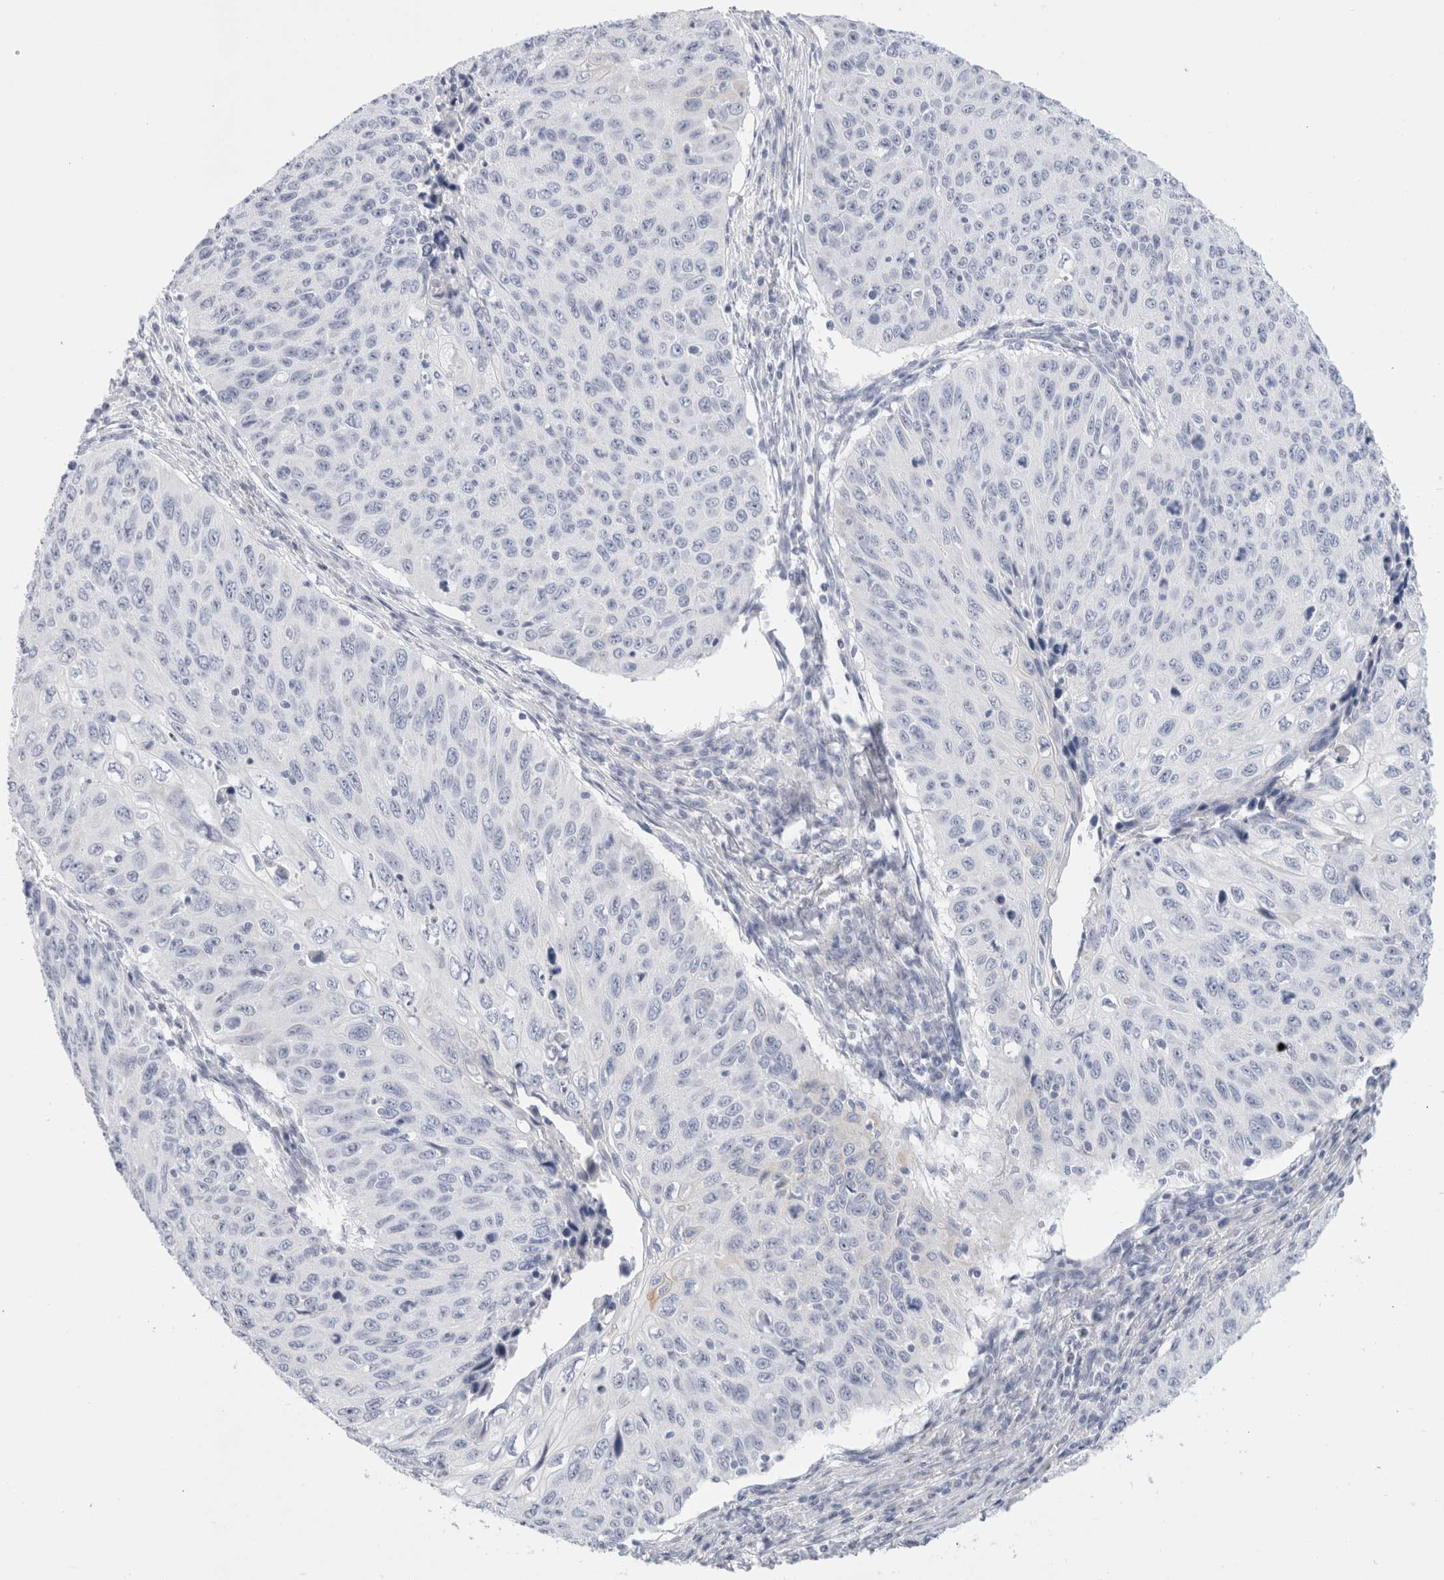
{"staining": {"intensity": "negative", "quantity": "none", "location": "none"}, "tissue": "cervical cancer", "cell_type": "Tumor cells", "image_type": "cancer", "snomed": [{"axis": "morphology", "description": "Squamous cell carcinoma, NOS"}, {"axis": "topography", "description": "Cervix"}], "caption": "Tumor cells are negative for brown protein staining in cervical cancer.", "gene": "MUC15", "patient": {"sex": "female", "age": 53}}